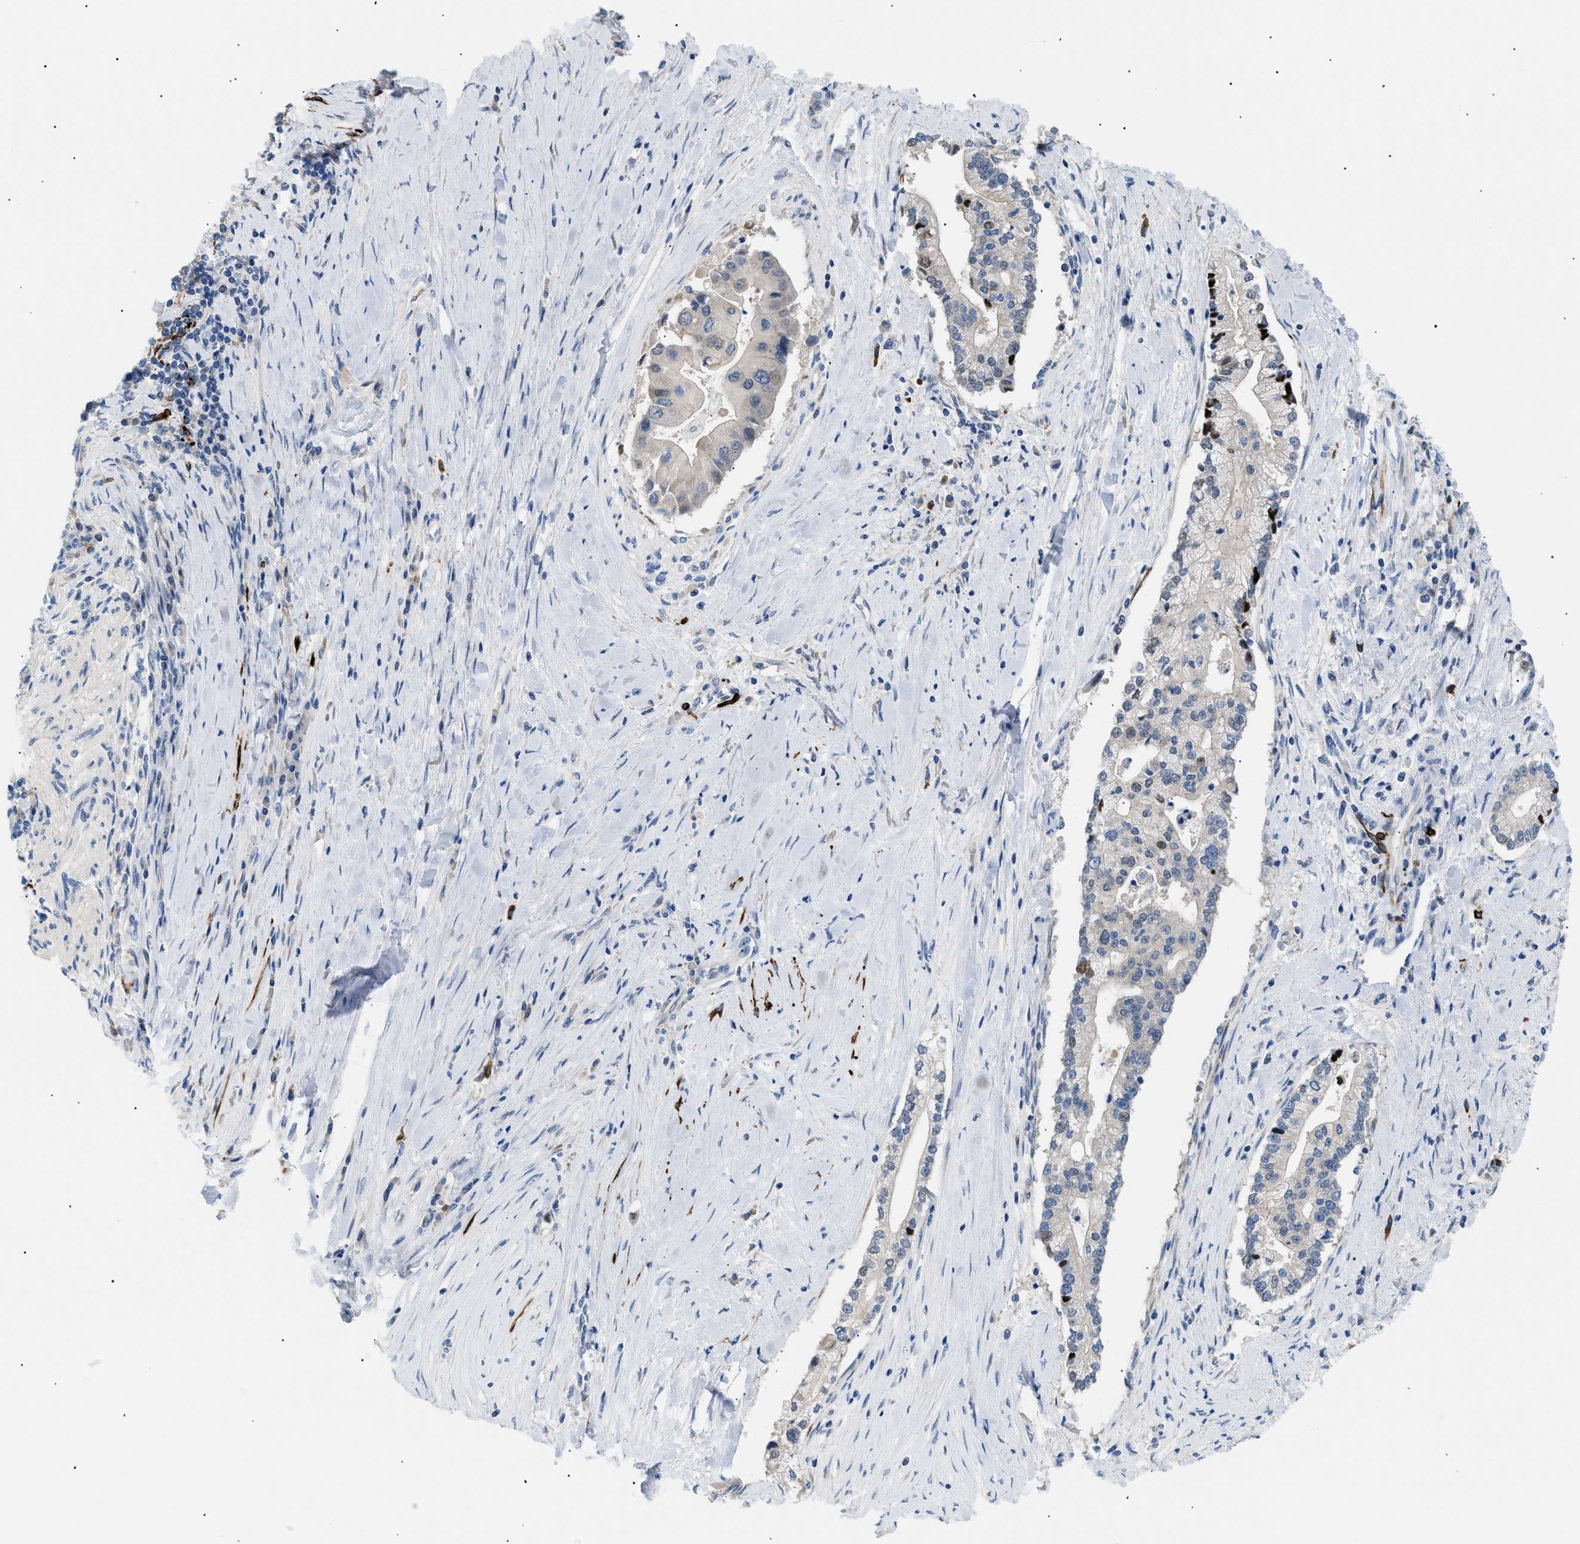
{"staining": {"intensity": "weak", "quantity": "<25%", "location": "cytoplasmic/membranous,nuclear"}, "tissue": "liver cancer", "cell_type": "Tumor cells", "image_type": "cancer", "snomed": [{"axis": "morphology", "description": "Cholangiocarcinoma"}, {"axis": "topography", "description": "Liver"}], "caption": "The immunohistochemistry micrograph has no significant expression in tumor cells of liver cholangiocarcinoma tissue.", "gene": "ICA1", "patient": {"sex": "male", "age": 50}}